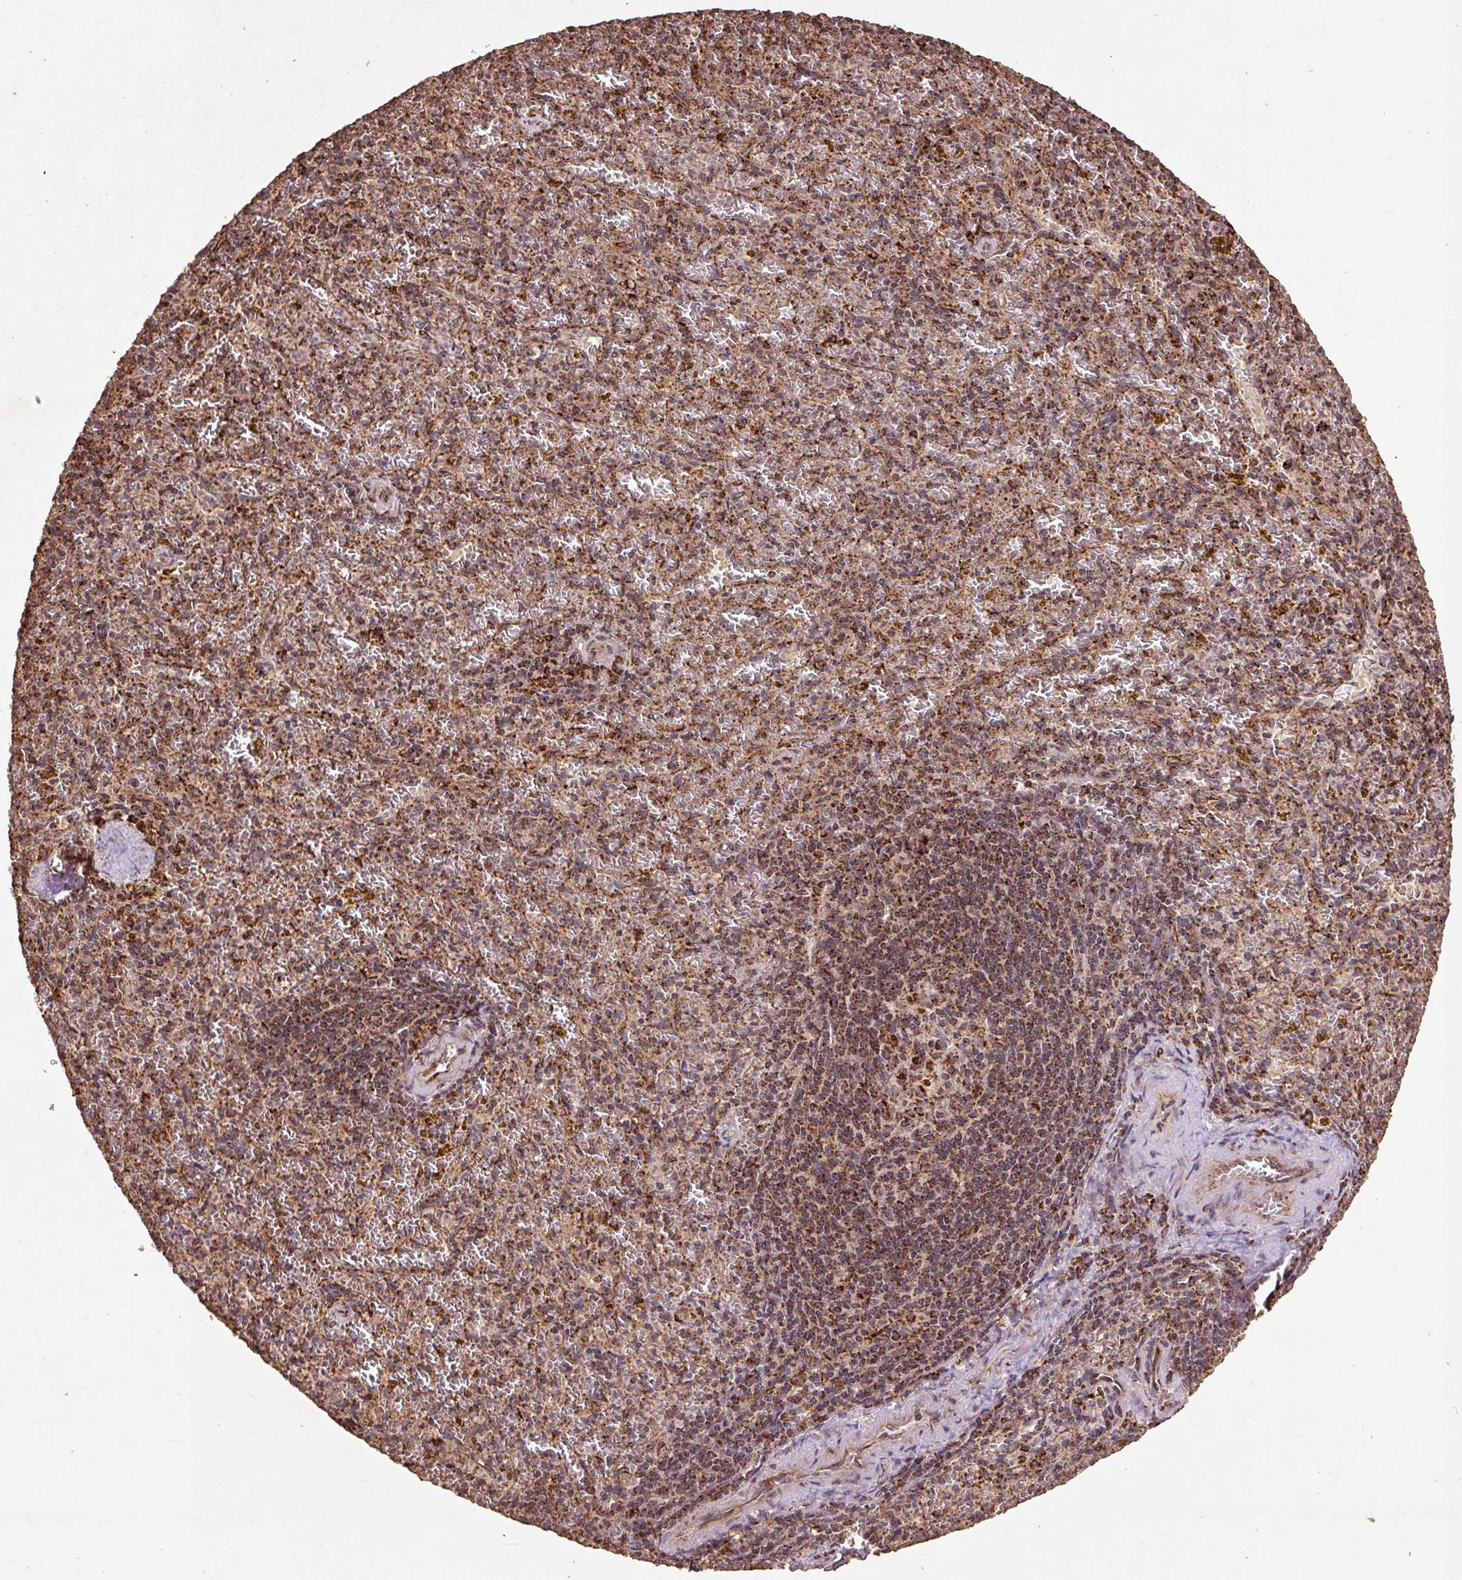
{"staining": {"intensity": "strong", "quantity": ">75%", "location": "cytoplasmic/membranous"}, "tissue": "spleen", "cell_type": "Cells in red pulp", "image_type": "normal", "snomed": [{"axis": "morphology", "description": "Normal tissue, NOS"}, {"axis": "topography", "description": "Spleen"}], "caption": "Spleen stained for a protein (brown) displays strong cytoplasmic/membranous positive expression in approximately >75% of cells in red pulp.", "gene": "ATP5F1A", "patient": {"sex": "male", "age": 57}}